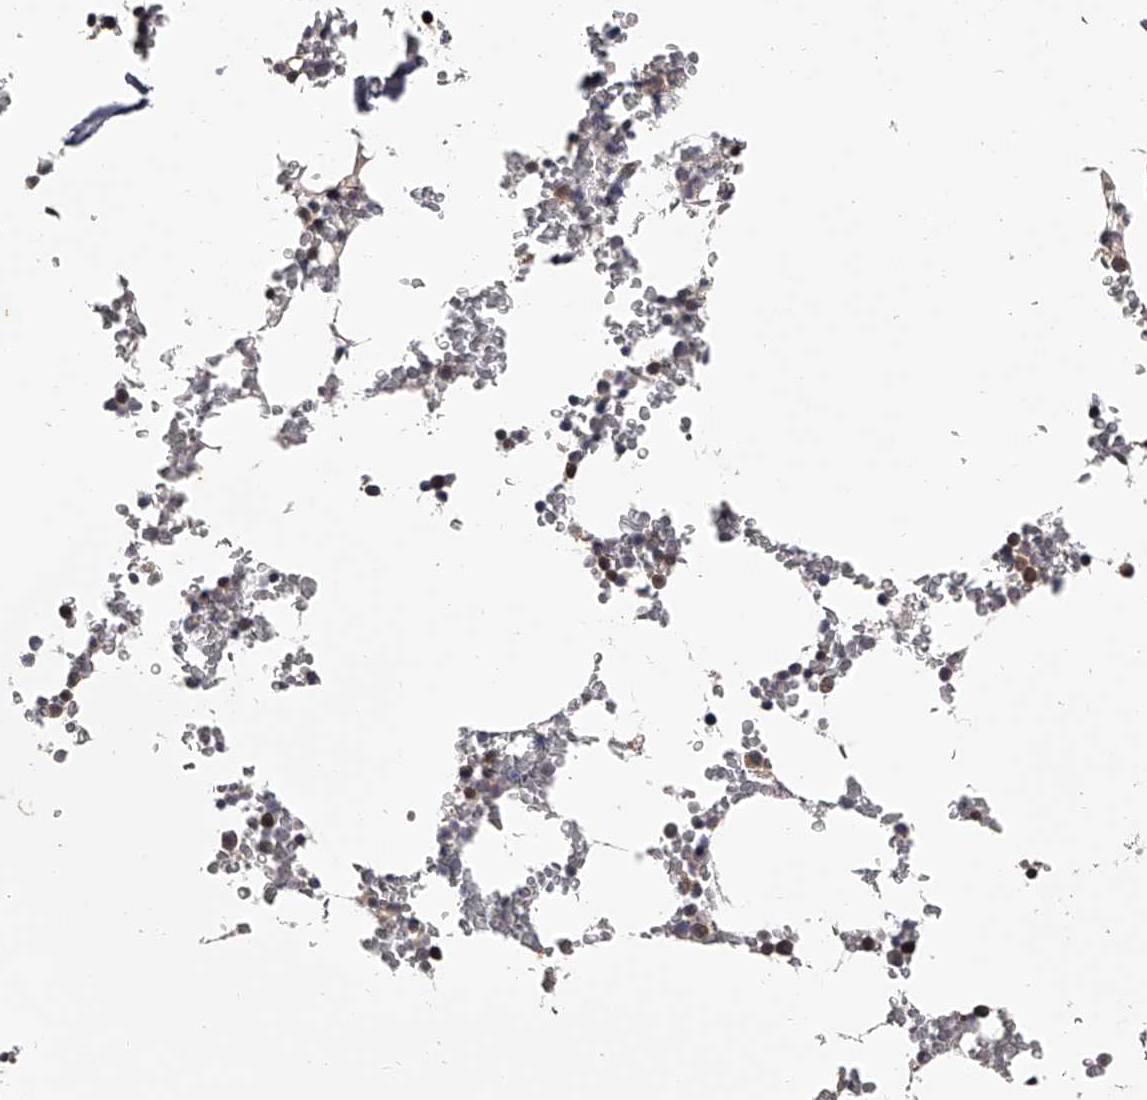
{"staining": {"intensity": "moderate", "quantity": "25%-75%", "location": "cytoplasmic/membranous,nuclear"}, "tissue": "bone marrow", "cell_type": "Hematopoietic cells", "image_type": "normal", "snomed": [{"axis": "morphology", "description": "Normal tissue, NOS"}, {"axis": "topography", "description": "Bone marrow"}], "caption": "Immunohistochemistry (IHC) photomicrograph of normal bone marrow stained for a protein (brown), which exhibits medium levels of moderate cytoplasmic/membranous,nuclear positivity in about 25%-75% of hematopoietic cells.", "gene": "PFDN2", "patient": {"sex": "male", "age": 58}}